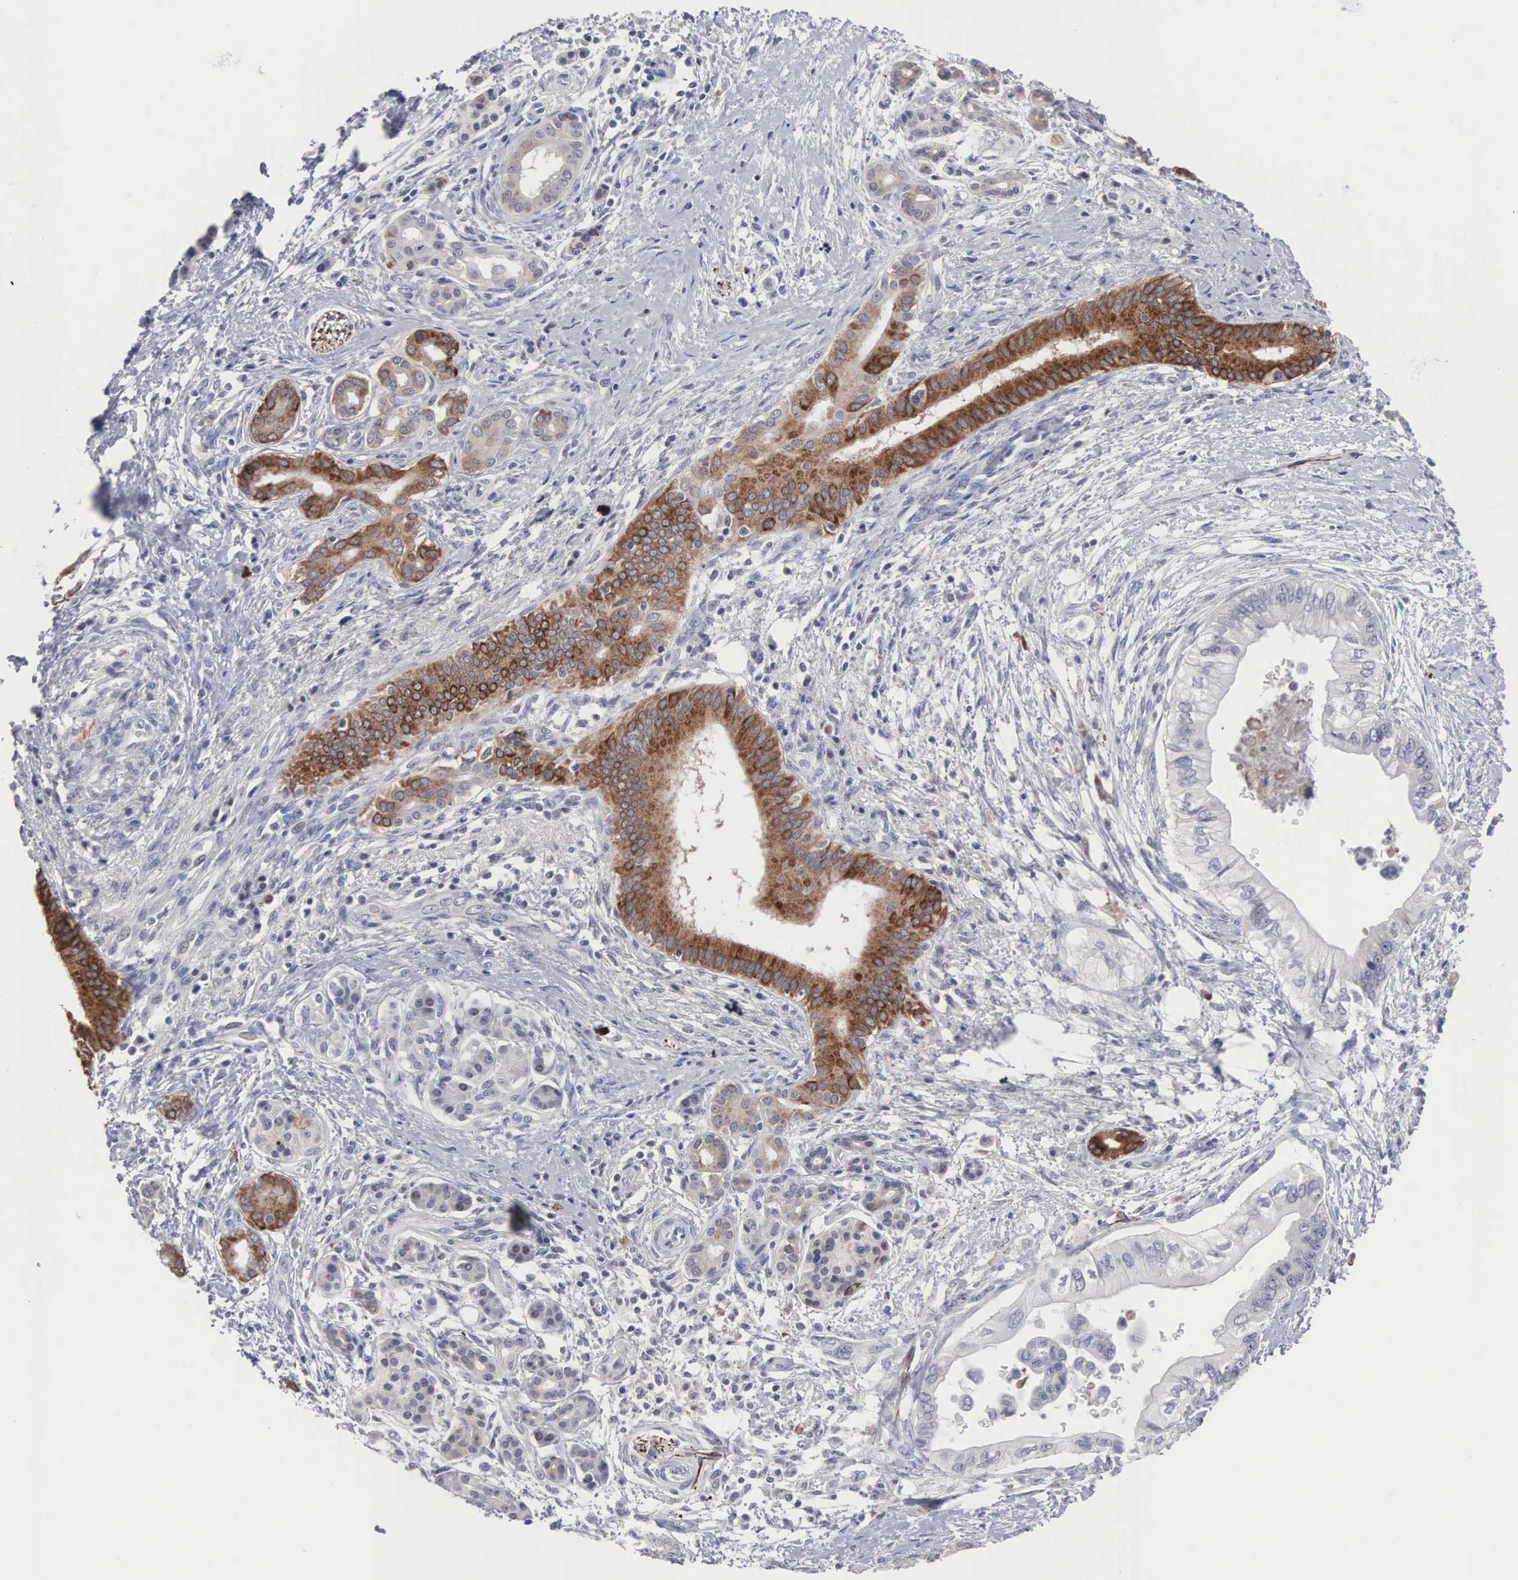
{"staining": {"intensity": "moderate", "quantity": "25%-75%", "location": "cytoplasmic/membranous"}, "tissue": "pancreatic cancer", "cell_type": "Tumor cells", "image_type": "cancer", "snomed": [{"axis": "morphology", "description": "Adenocarcinoma, NOS"}, {"axis": "topography", "description": "Pancreas"}], "caption": "Tumor cells show medium levels of moderate cytoplasmic/membranous expression in approximately 25%-75% of cells in pancreatic cancer (adenocarcinoma).", "gene": "ACOT4", "patient": {"sex": "female", "age": 66}}